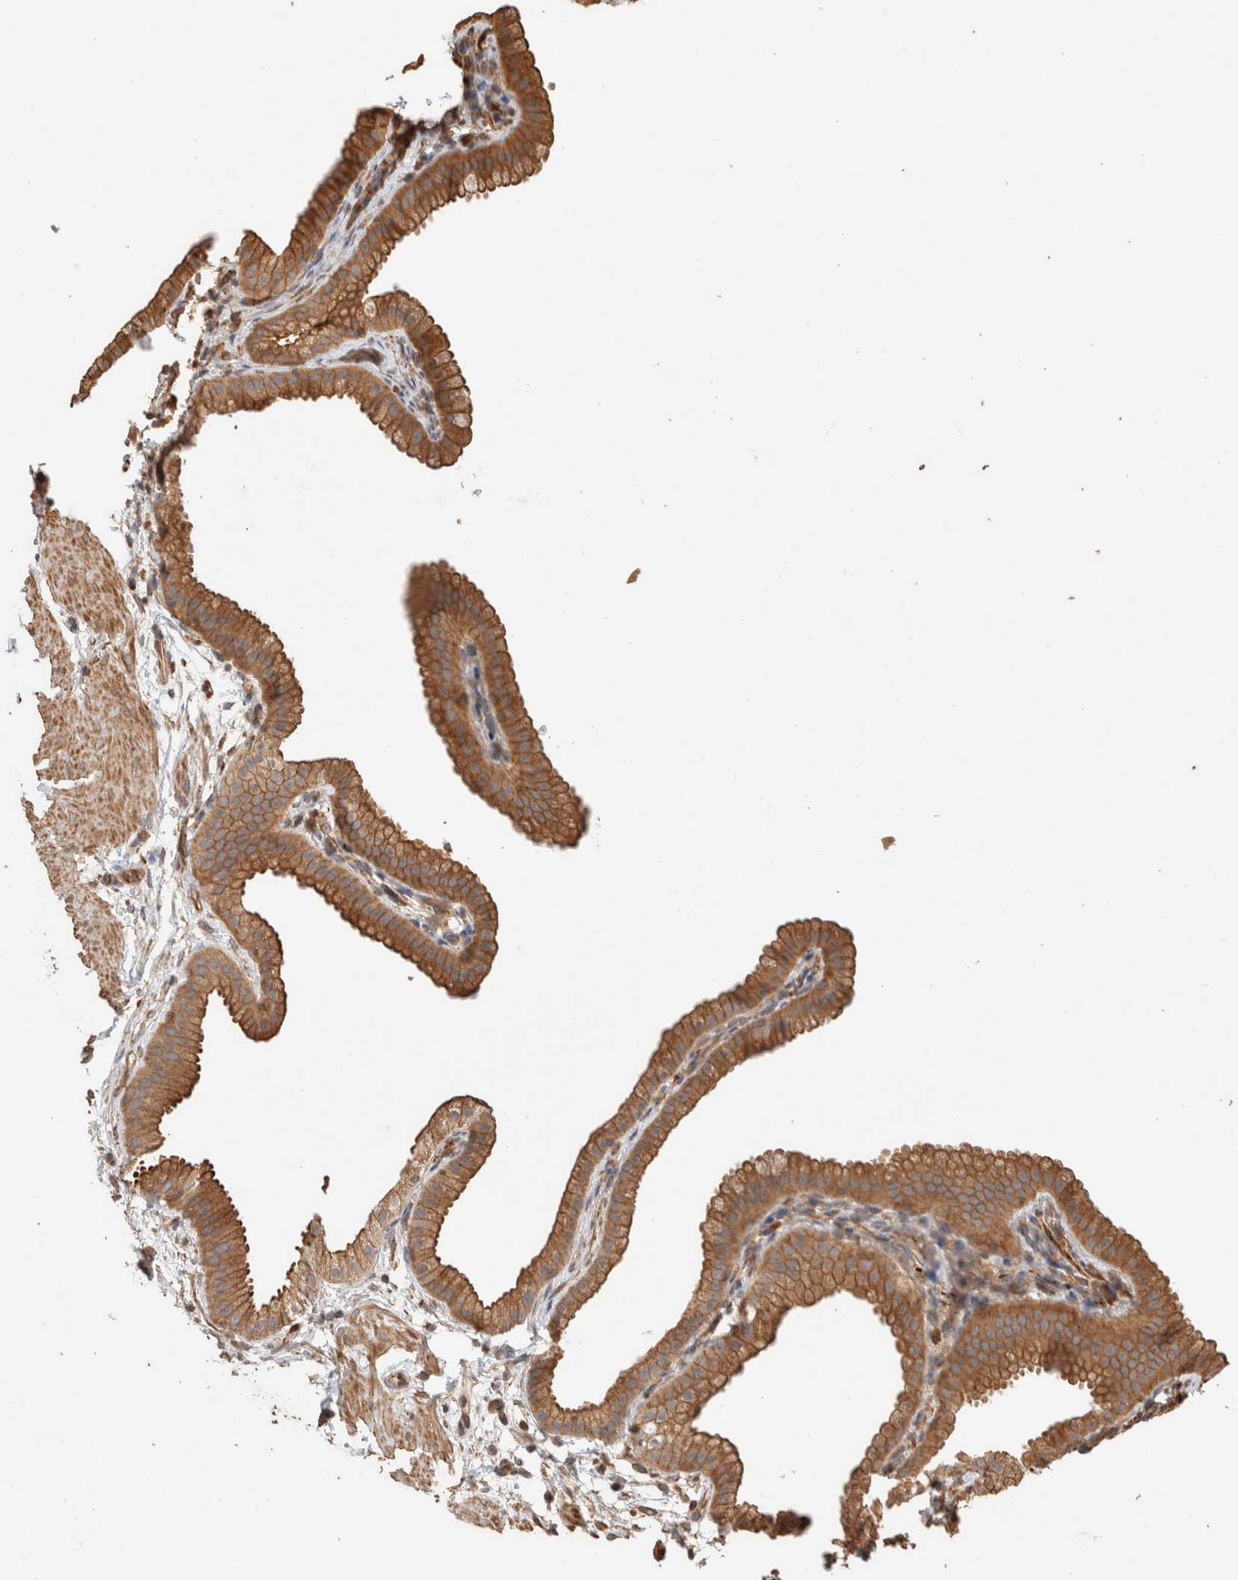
{"staining": {"intensity": "moderate", "quantity": ">75%", "location": "cytoplasmic/membranous"}, "tissue": "gallbladder", "cell_type": "Glandular cells", "image_type": "normal", "snomed": [{"axis": "morphology", "description": "Normal tissue, NOS"}, {"axis": "topography", "description": "Gallbladder"}], "caption": "Protein expression analysis of benign gallbladder demonstrates moderate cytoplasmic/membranous staining in approximately >75% of glandular cells.", "gene": "OTUD6B", "patient": {"sex": "female", "age": 64}}